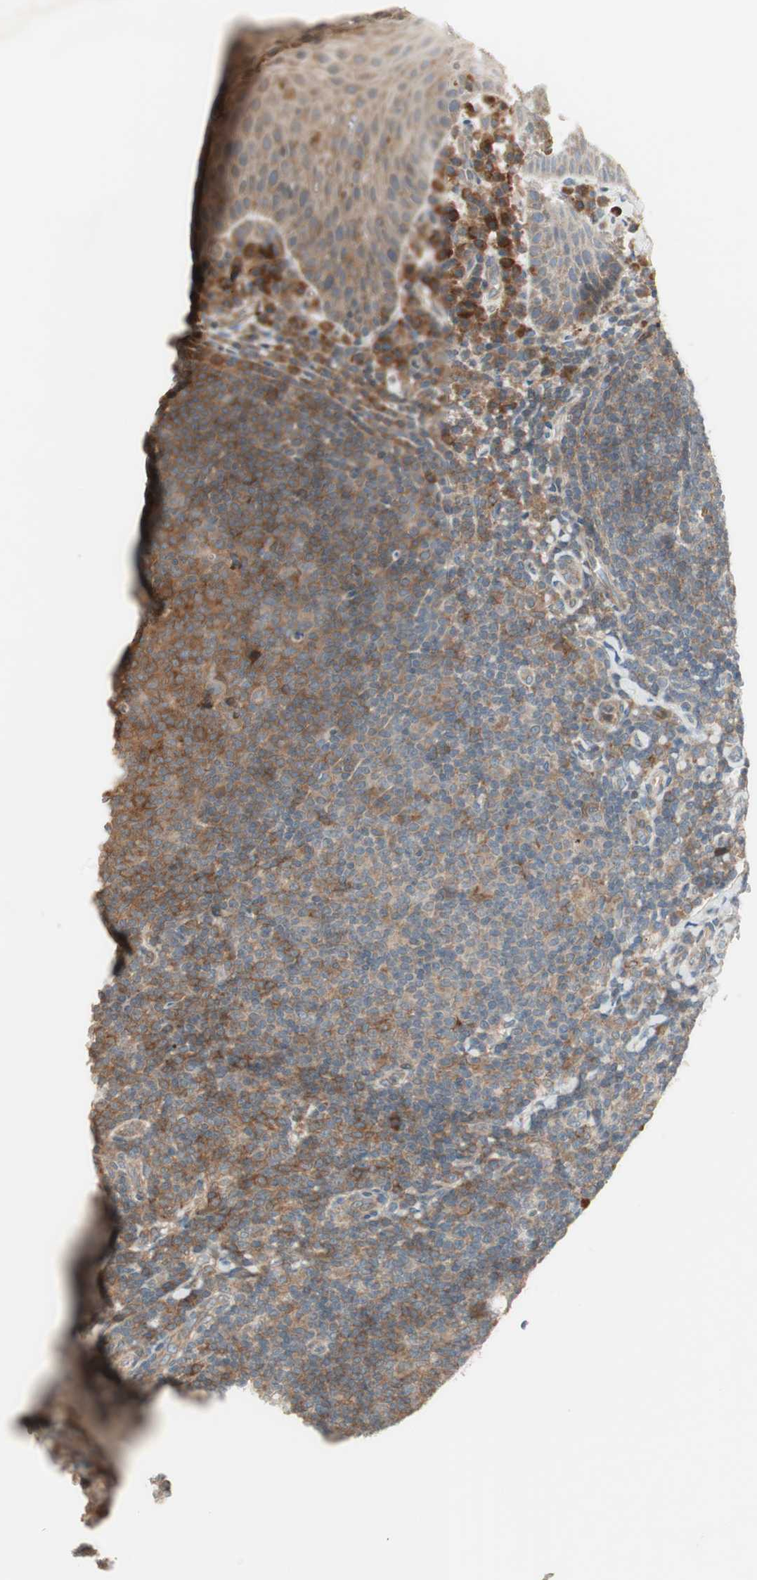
{"staining": {"intensity": "weak", "quantity": "25%-75%", "location": "cytoplasmic/membranous"}, "tissue": "tonsil", "cell_type": "Germinal center cells", "image_type": "normal", "snomed": [{"axis": "morphology", "description": "Normal tissue, NOS"}, {"axis": "topography", "description": "Tonsil"}], "caption": "The immunohistochemical stain shows weak cytoplasmic/membranous staining in germinal center cells of benign tonsil. Nuclei are stained in blue.", "gene": "SFRP1", "patient": {"sex": "male", "age": 17}}